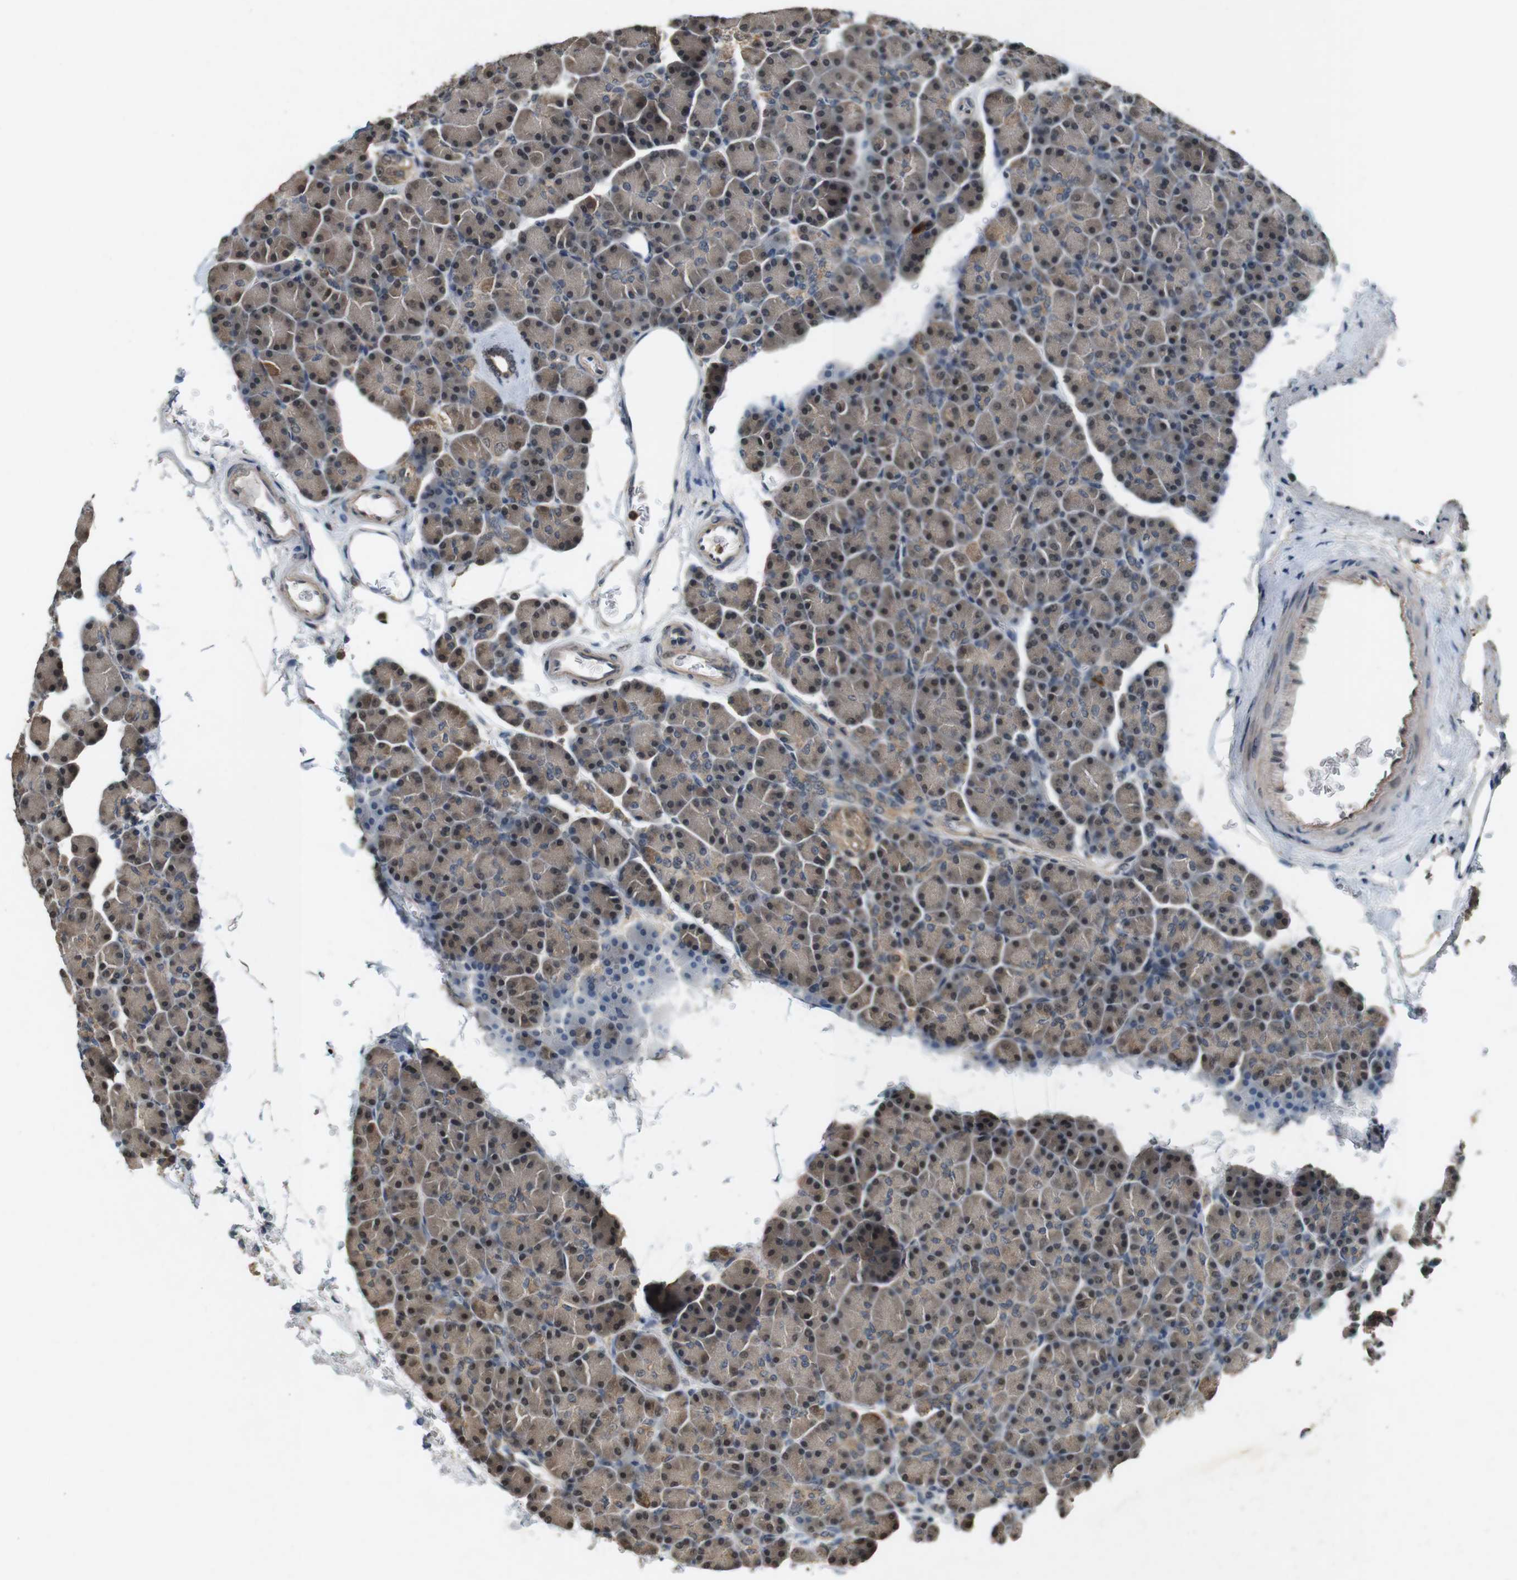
{"staining": {"intensity": "weak", "quantity": ">75%", "location": "cytoplasmic/membranous,nuclear"}, "tissue": "pancreas", "cell_type": "Exocrine glandular cells", "image_type": "normal", "snomed": [{"axis": "morphology", "description": "Normal tissue, NOS"}, {"axis": "topography", "description": "Pancreas"}], "caption": "This image displays immunohistochemistry staining of normal human pancreas, with low weak cytoplasmic/membranous,nuclear expression in about >75% of exocrine glandular cells.", "gene": "CDK14", "patient": {"sex": "female", "age": 43}}